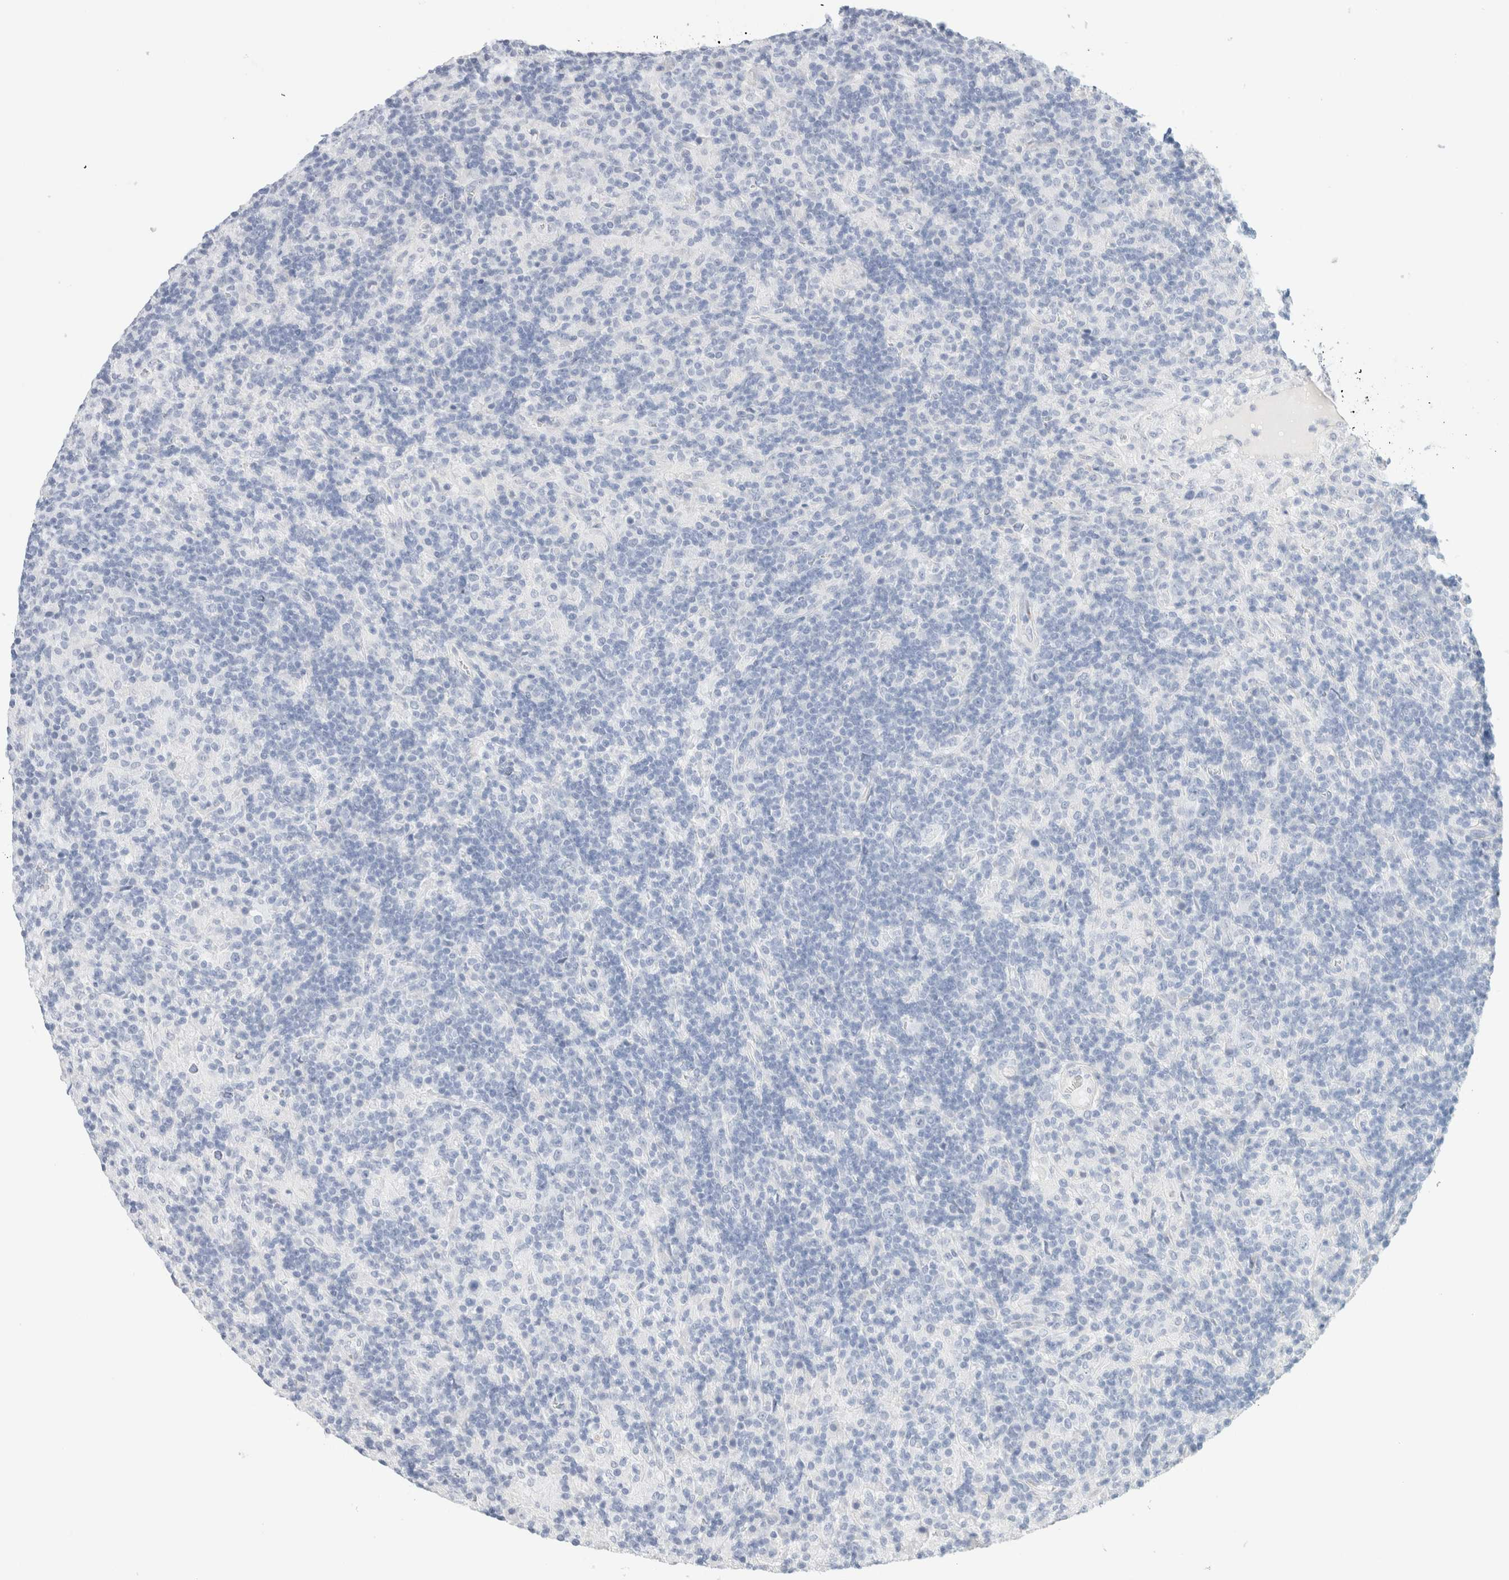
{"staining": {"intensity": "negative", "quantity": "none", "location": "none"}, "tissue": "lymphoma", "cell_type": "Tumor cells", "image_type": "cancer", "snomed": [{"axis": "morphology", "description": "Hodgkin's disease, NOS"}, {"axis": "topography", "description": "Lymph node"}], "caption": "IHC micrograph of neoplastic tissue: lymphoma stained with DAB (3,3'-diaminobenzidine) displays no significant protein positivity in tumor cells.", "gene": "RTN4", "patient": {"sex": "male", "age": 70}}